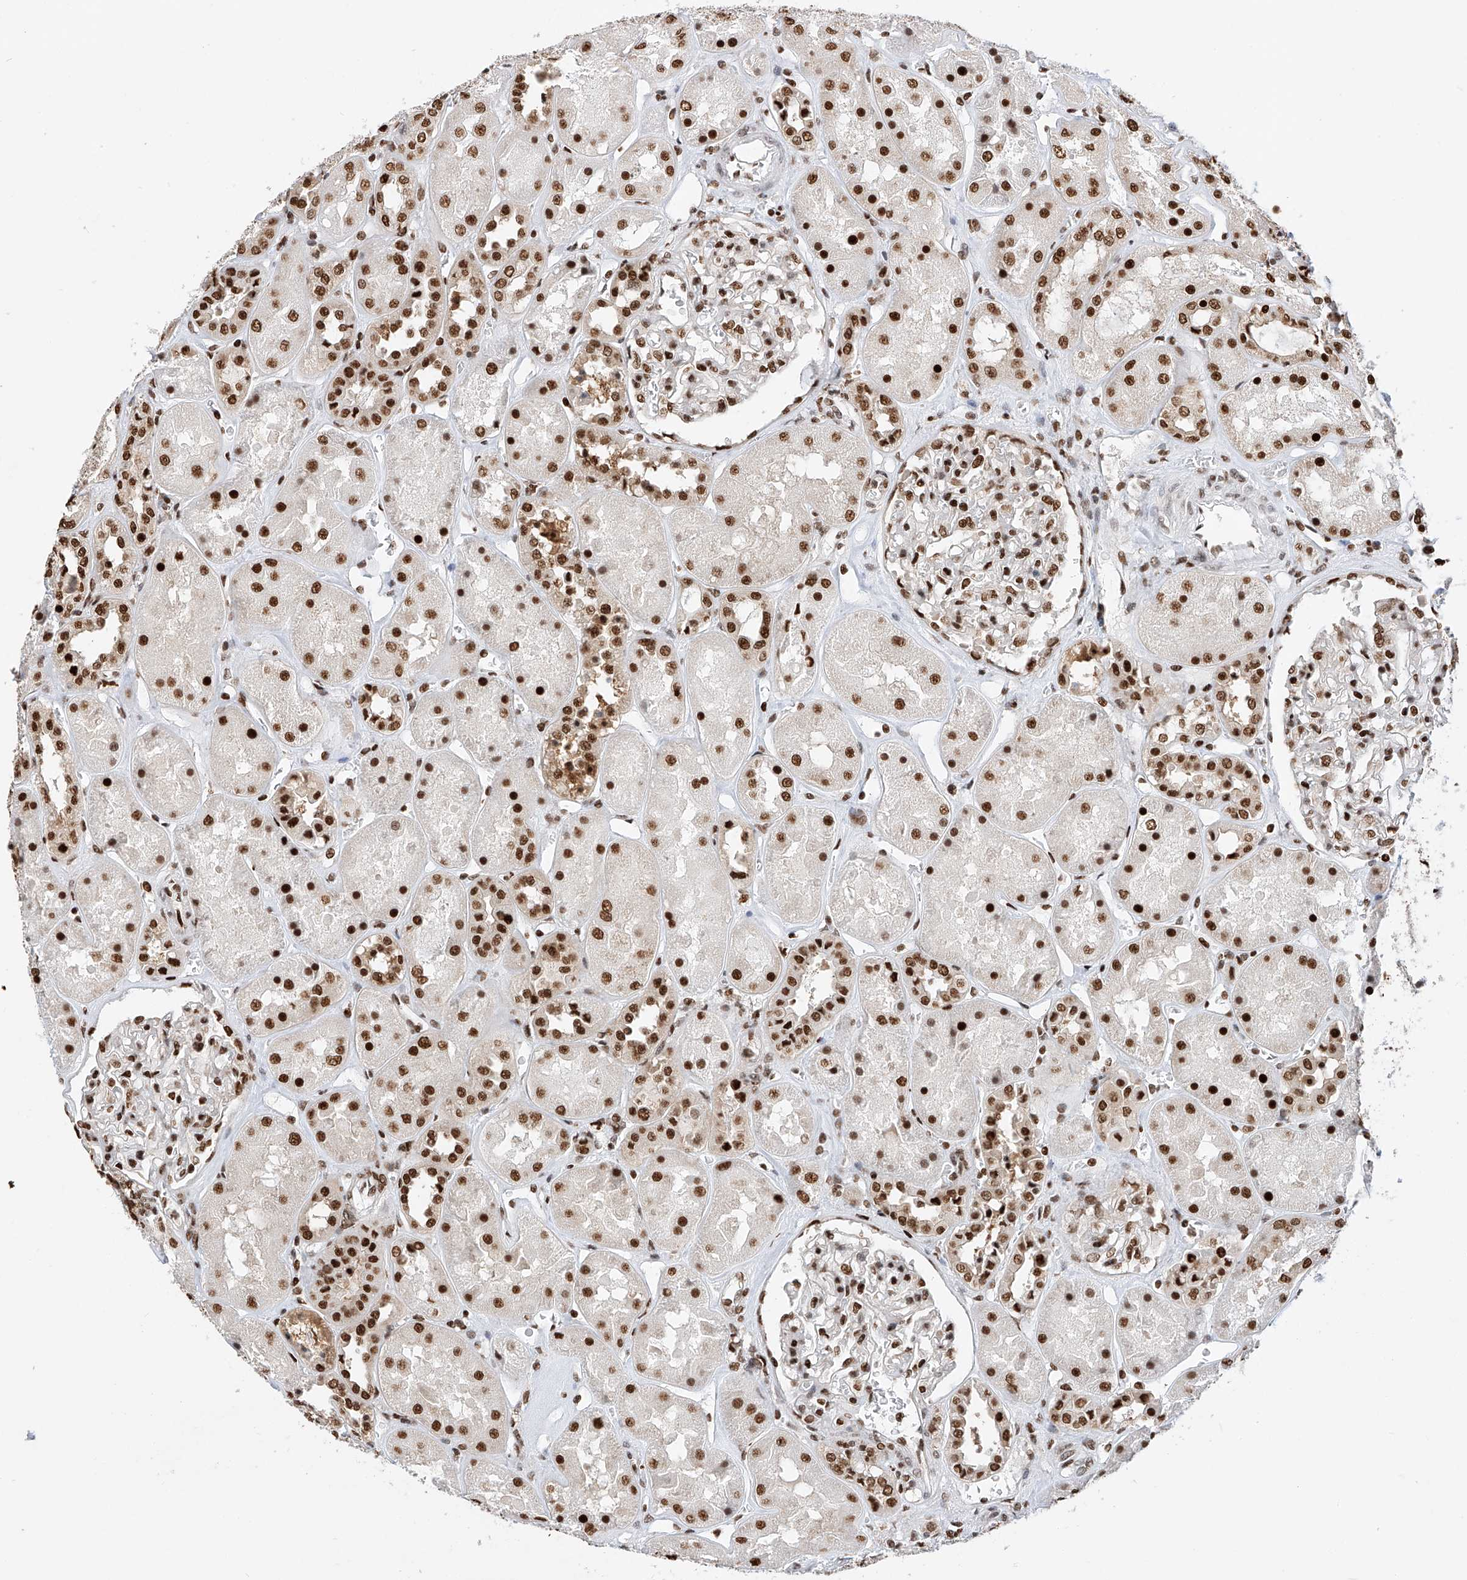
{"staining": {"intensity": "strong", "quantity": ">75%", "location": "nuclear"}, "tissue": "kidney", "cell_type": "Cells in glomeruli", "image_type": "normal", "snomed": [{"axis": "morphology", "description": "Normal tissue, NOS"}, {"axis": "topography", "description": "Kidney"}], "caption": "High-magnification brightfield microscopy of unremarkable kidney stained with DAB (3,3'-diaminobenzidine) (brown) and counterstained with hematoxylin (blue). cells in glomeruli exhibit strong nuclear expression is appreciated in about>75% of cells. The staining is performed using DAB (3,3'-diaminobenzidine) brown chromogen to label protein expression. The nuclei are counter-stained blue using hematoxylin.", "gene": "SRSF6", "patient": {"sex": "male", "age": 70}}